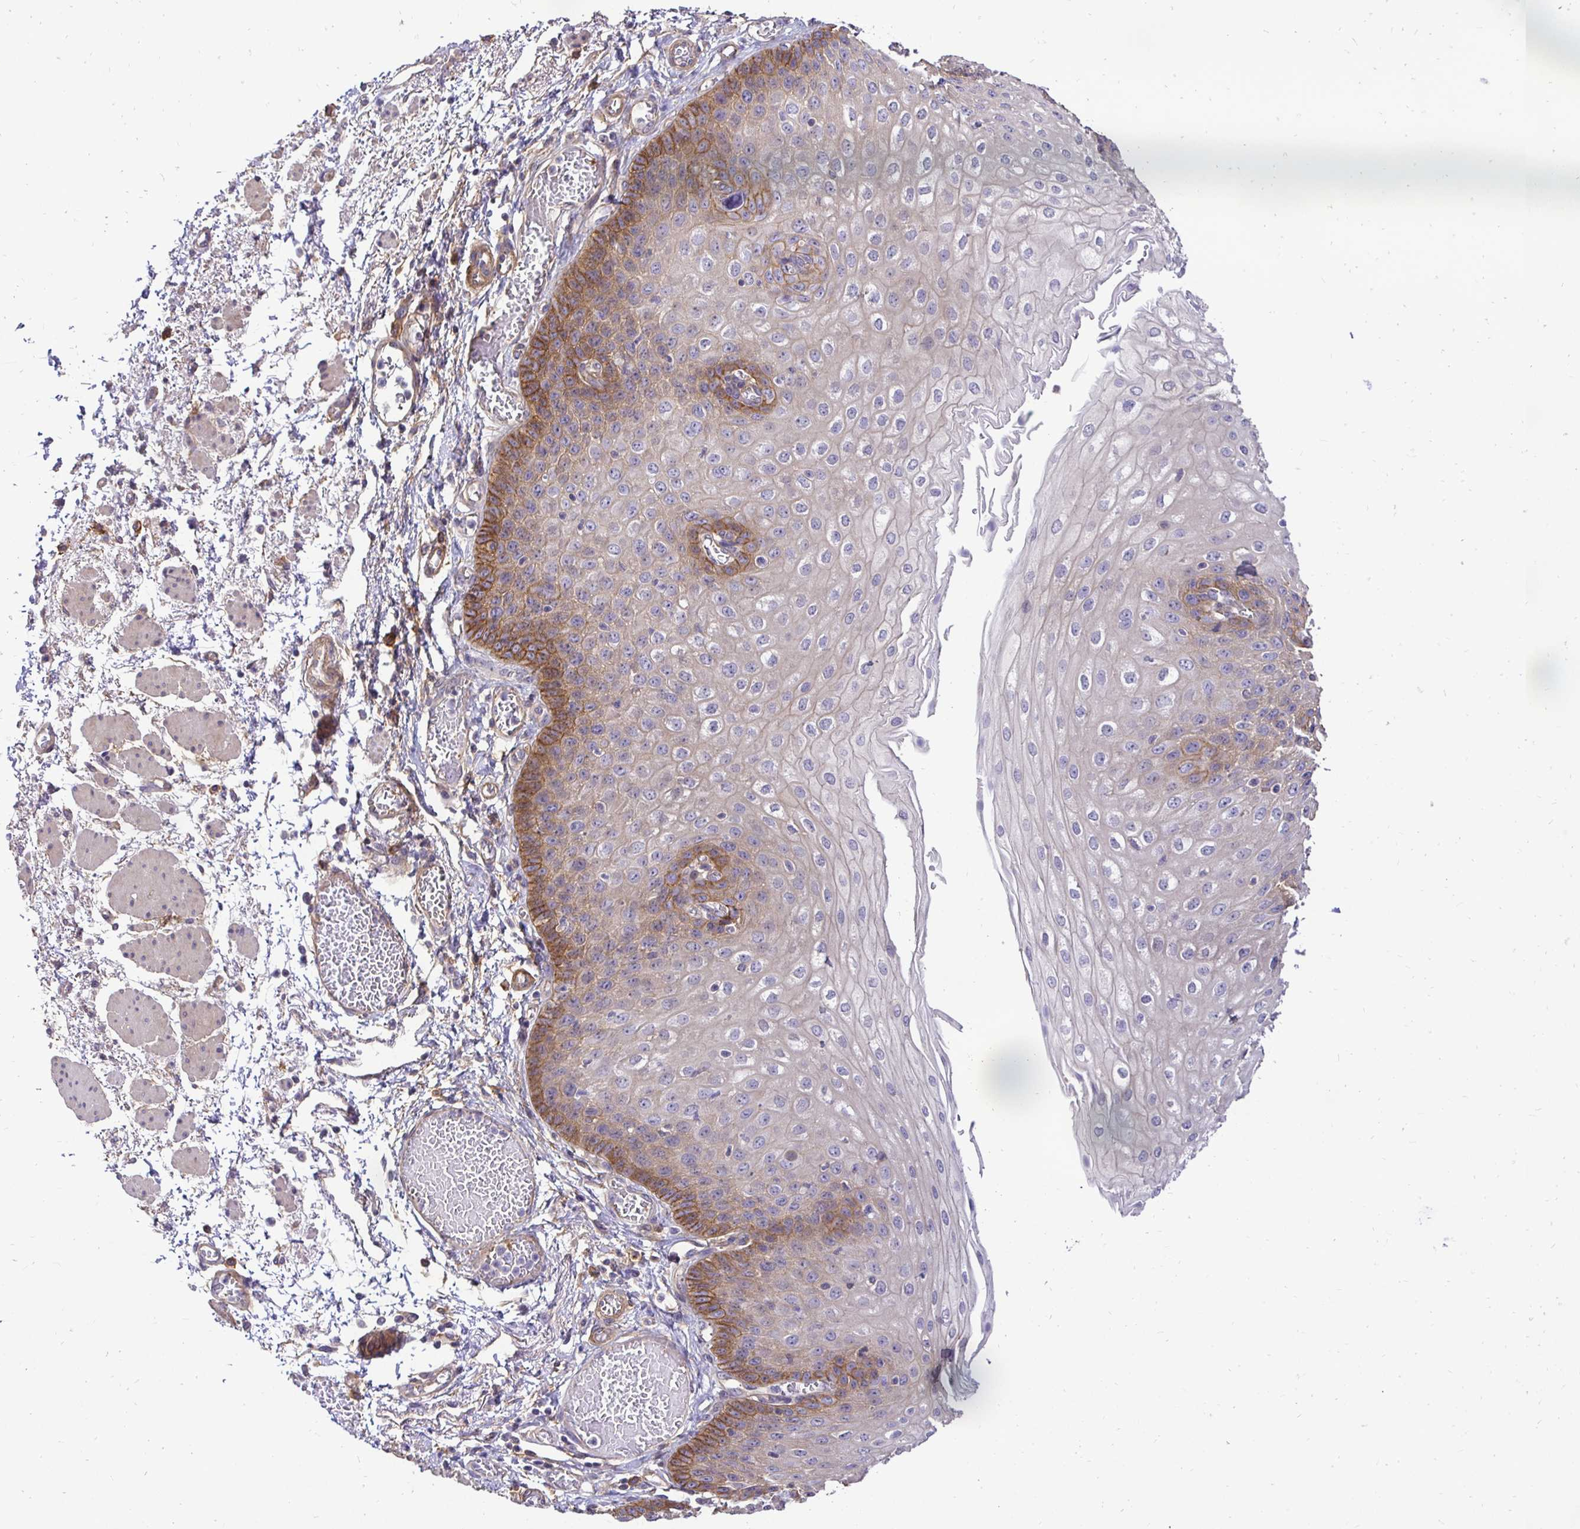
{"staining": {"intensity": "moderate", "quantity": "25%-75%", "location": "cytoplasmic/membranous"}, "tissue": "esophagus", "cell_type": "Squamous epithelial cells", "image_type": "normal", "snomed": [{"axis": "morphology", "description": "Normal tissue, NOS"}, {"axis": "morphology", "description": "Adenocarcinoma, NOS"}, {"axis": "topography", "description": "Esophagus"}], "caption": "Immunohistochemistry (IHC) image of benign human esophagus stained for a protein (brown), which shows medium levels of moderate cytoplasmic/membranous staining in approximately 25%-75% of squamous epithelial cells.", "gene": "SLC9A1", "patient": {"sex": "male", "age": 81}}